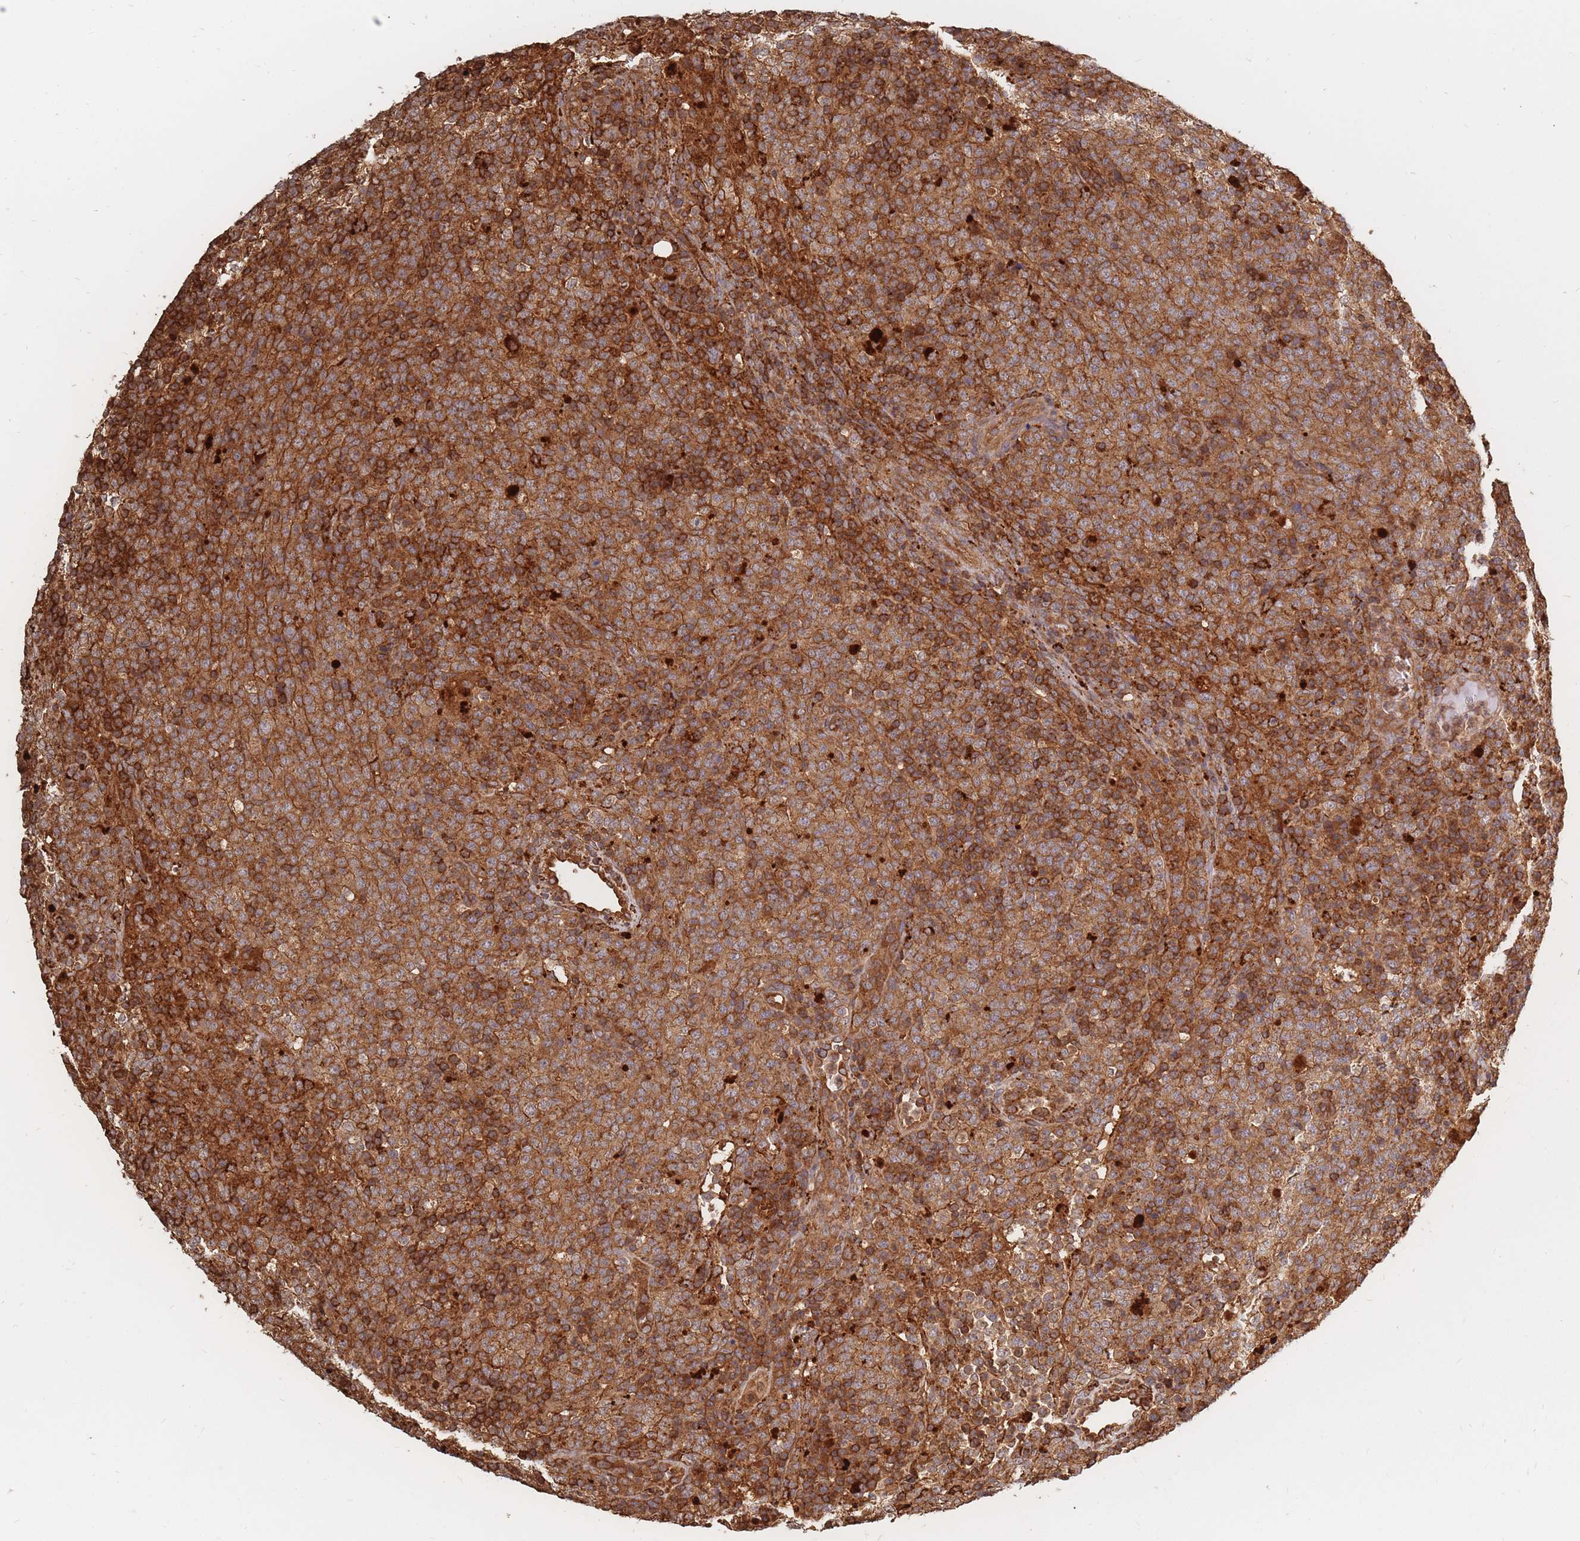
{"staining": {"intensity": "strong", "quantity": ">75%", "location": "cytoplasmic/membranous"}, "tissue": "lymphoma", "cell_type": "Tumor cells", "image_type": "cancer", "snomed": [{"axis": "morphology", "description": "Malignant lymphoma, non-Hodgkin's type, High grade"}, {"axis": "topography", "description": "Lymph node"}], "caption": "Strong cytoplasmic/membranous expression for a protein is identified in about >75% of tumor cells of lymphoma using IHC.", "gene": "RASSF2", "patient": {"sex": "male", "age": 54}}